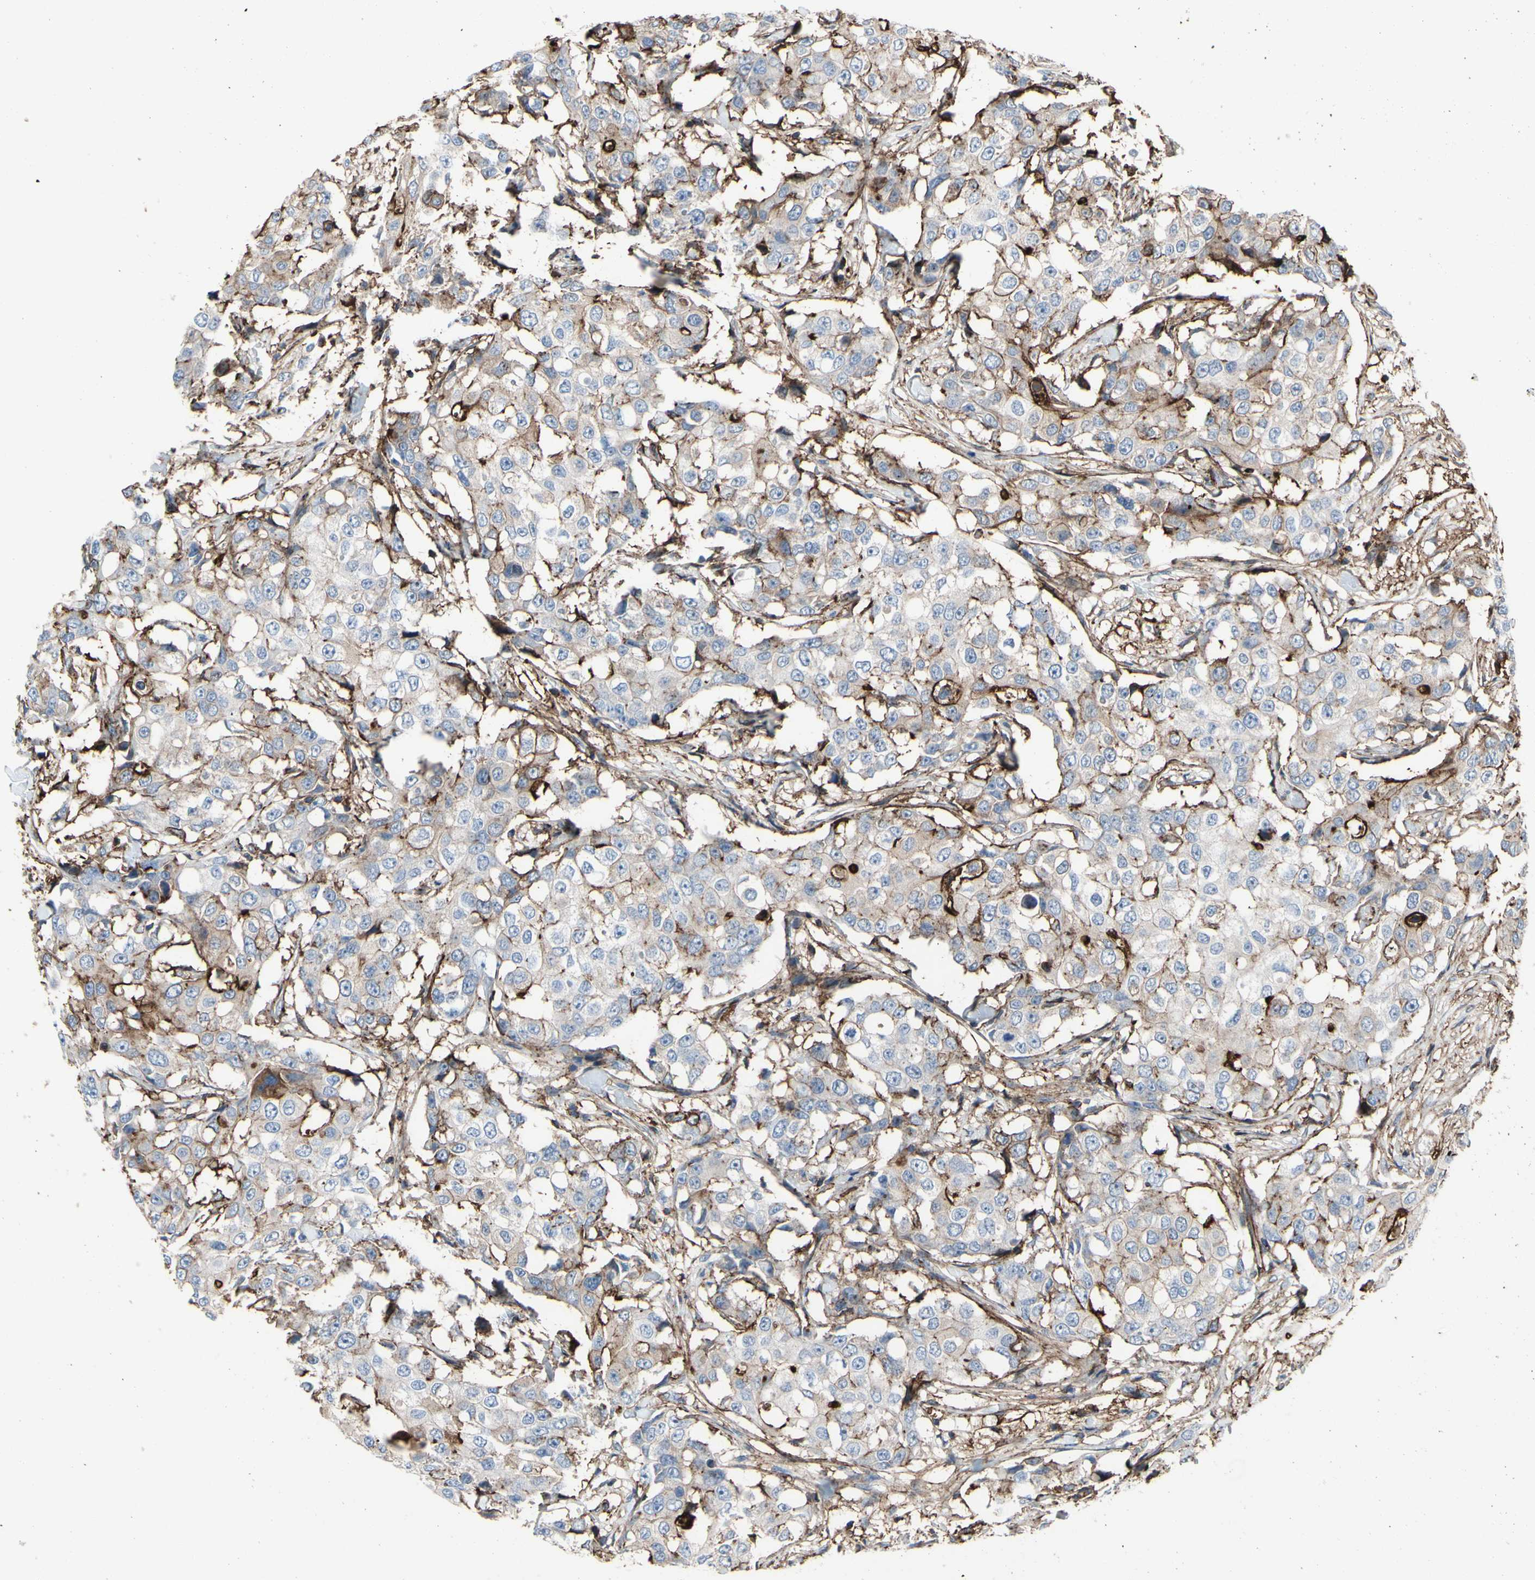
{"staining": {"intensity": "weak", "quantity": ">75%", "location": "cytoplasmic/membranous"}, "tissue": "breast cancer", "cell_type": "Tumor cells", "image_type": "cancer", "snomed": [{"axis": "morphology", "description": "Duct carcinoma"}, {"axis": "topography", "description": "Breast"}], "caption": "The immunohistochemical stain labels weak cytoplasmic/membranous staining in tumor cells of invasive ductal carcinoma (breast) tissue.", "gene": "ANXA6", "patient": {"sex": "female", "age": 27}}